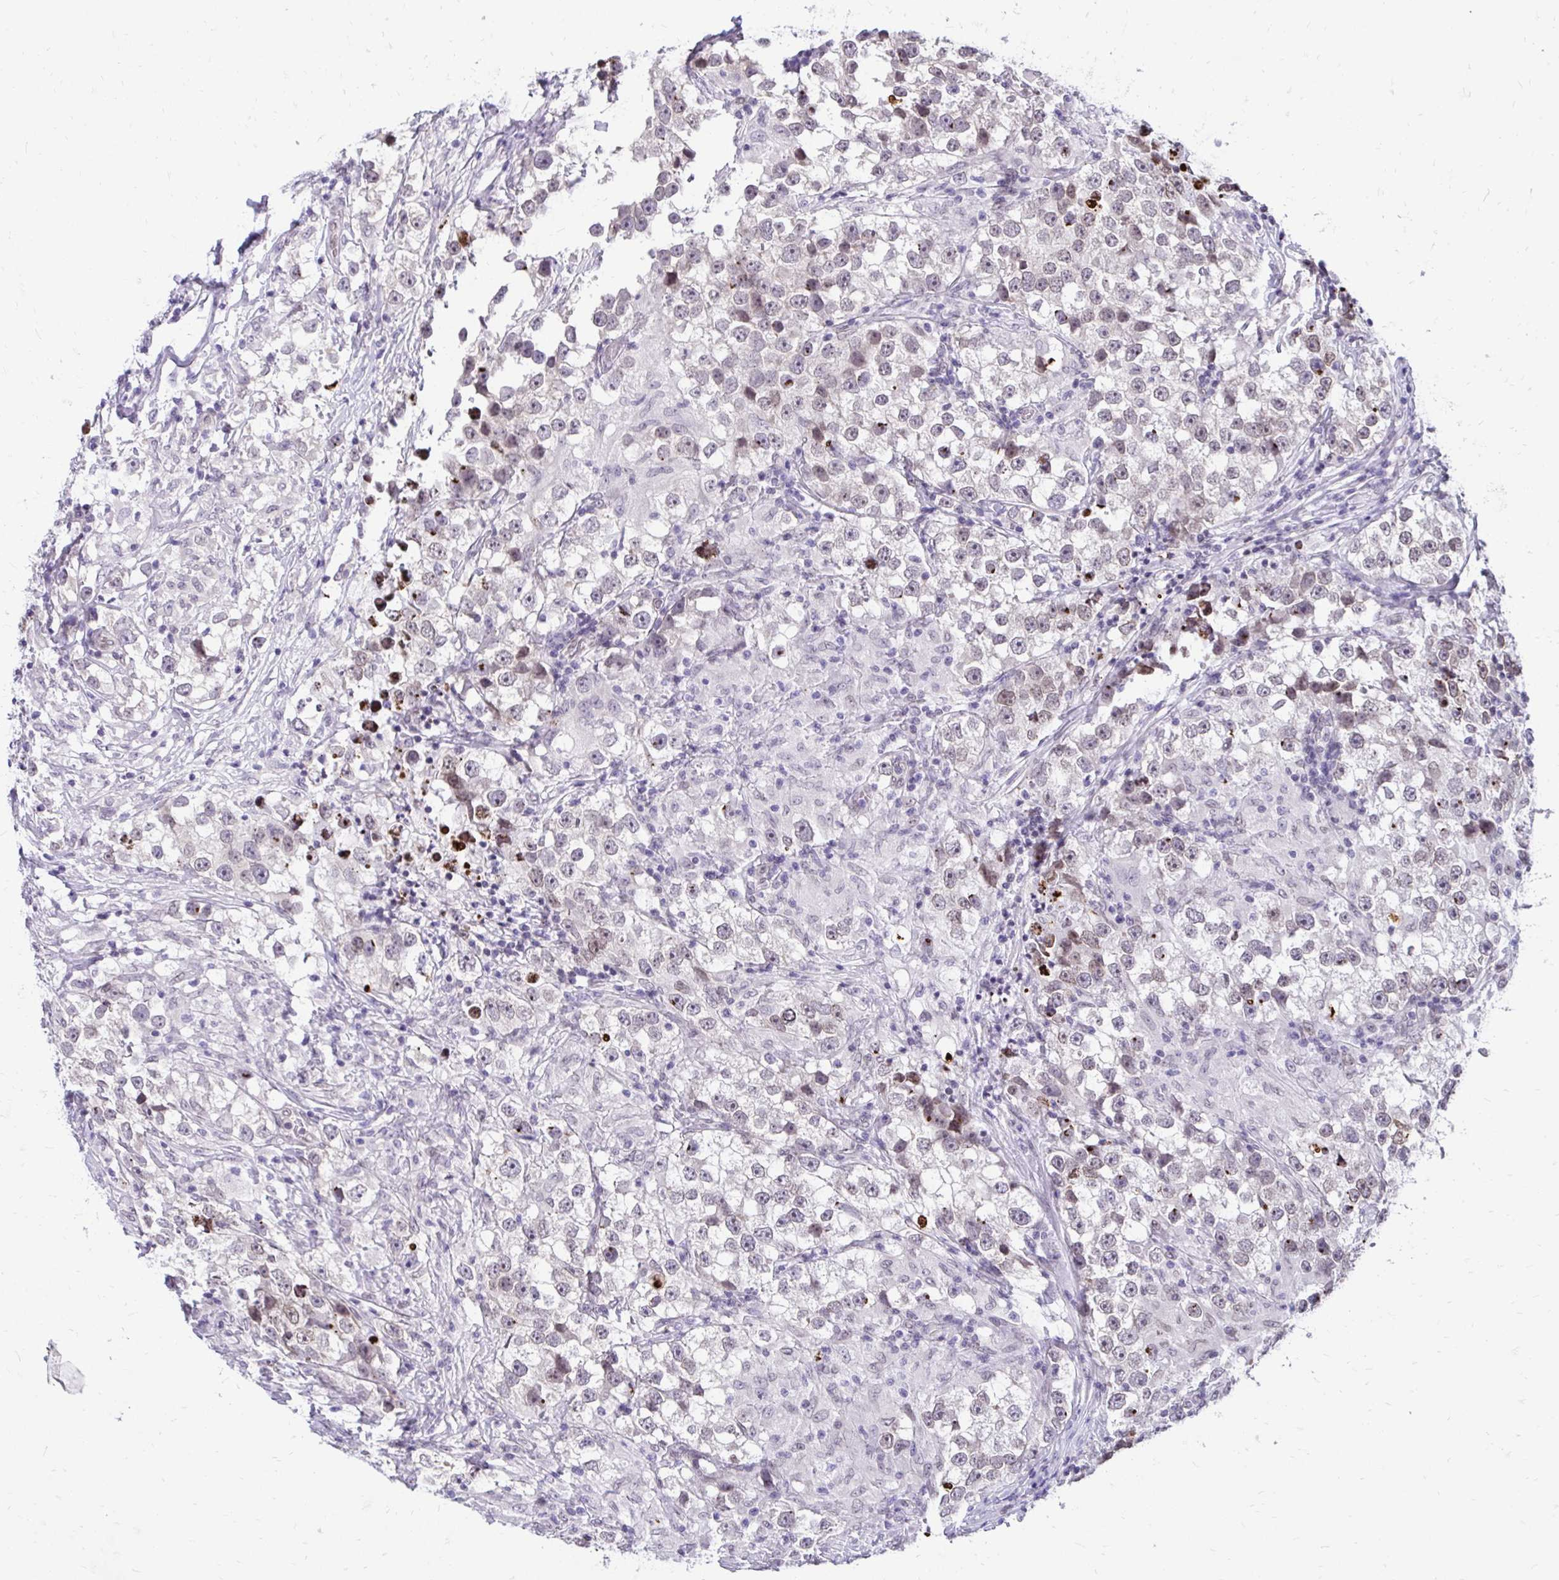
{"staining": {"intensity": "weak", "quantity": "25%-75%", "location": "nuclear"}, "tissue": "testis cancer", "cell_type": "Tumor cells", "image_type": "cancer", "snomed": [{"axis": "morphology", "description": "Seminoma, NOS"}, {"axis": "topography", "description": "Testis"}], "caption": "Immunohistochemical staining of human testis cancer shows low levels of weak nuclear positivity in about 25%-75% of tumor cells. The staining is performed using DAB brown chromogen to label protein expression. The nuclei are counter-stained blue using hematoxylin.", "gene": "BANF1", "patient": {"sex": "male", "age": 46}}